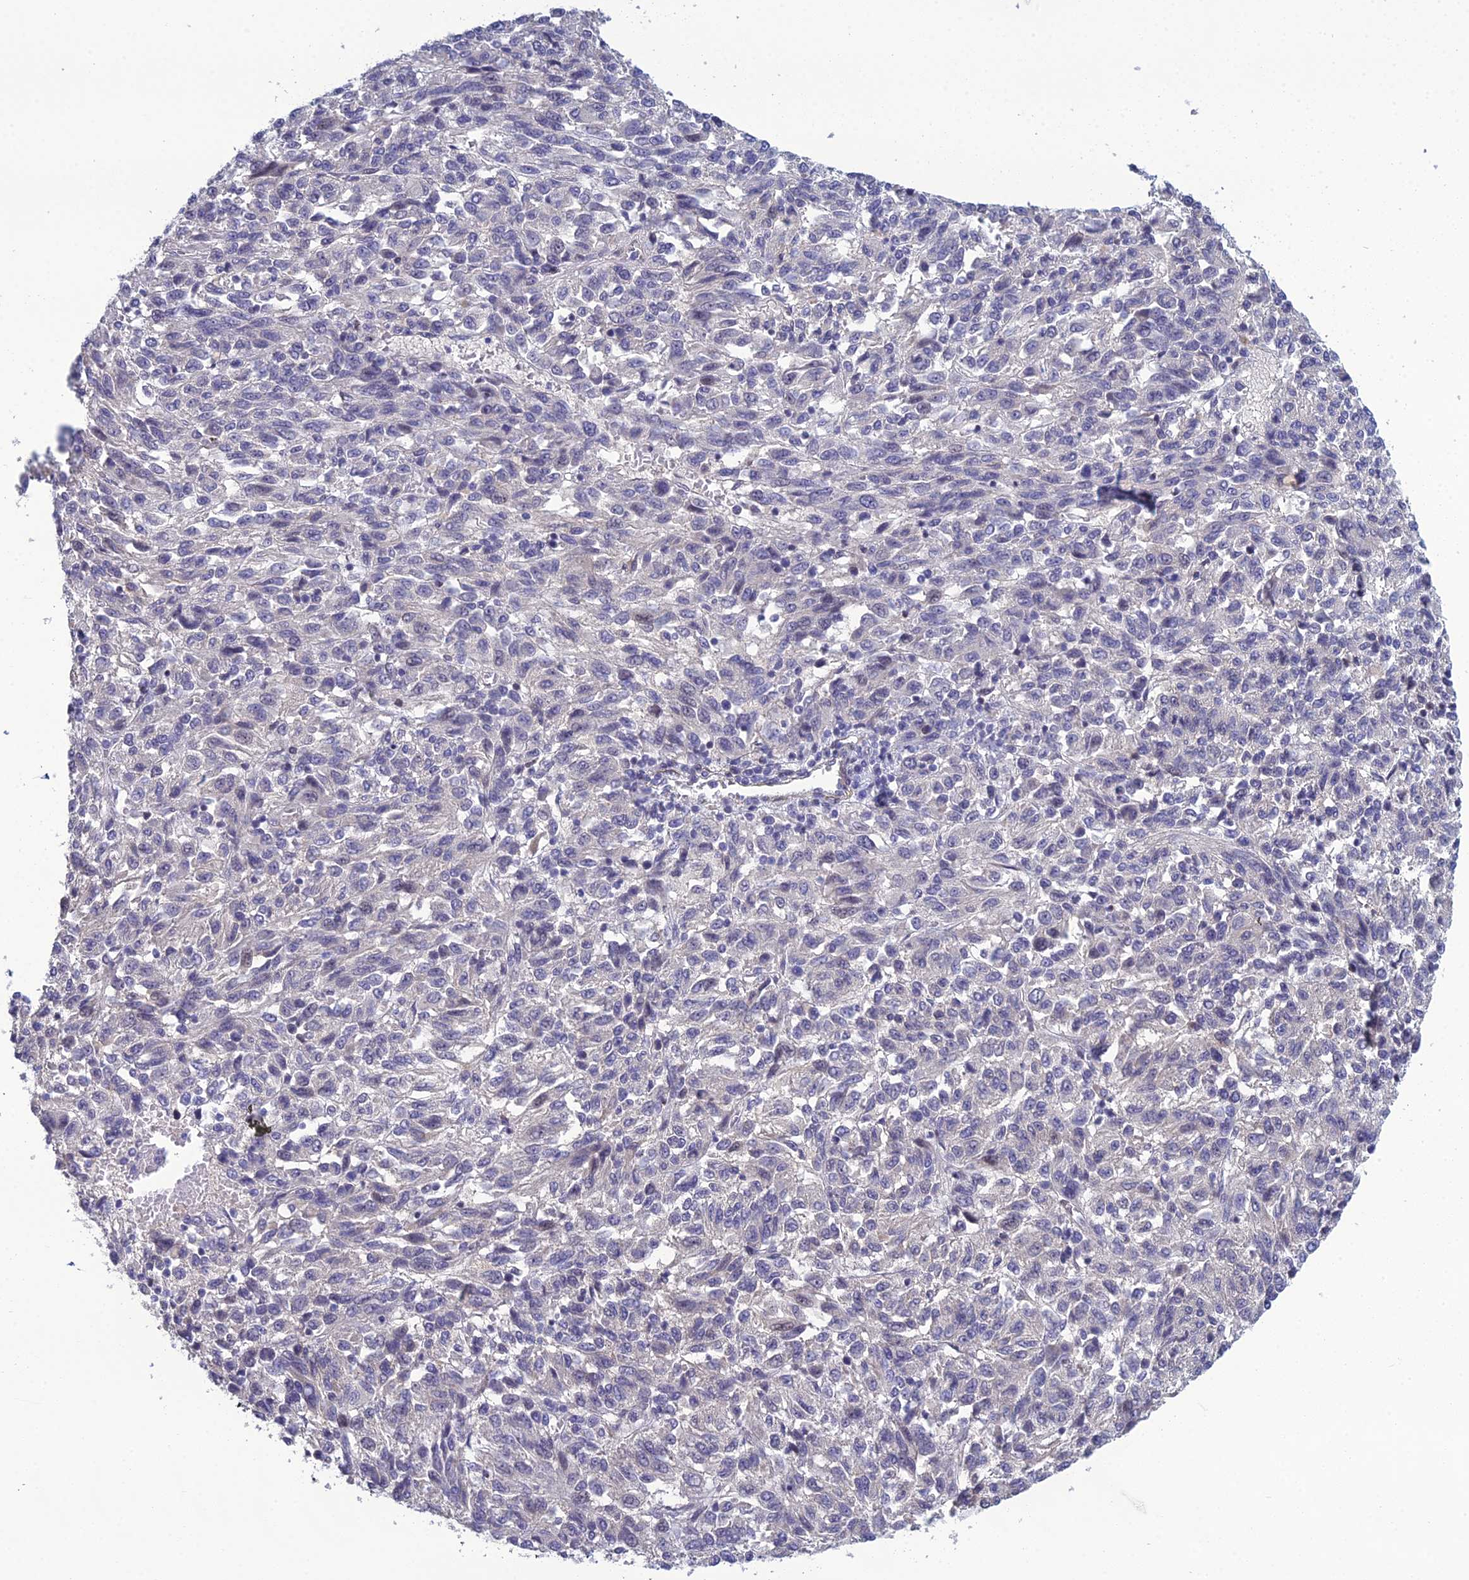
{"staining": {"intensity": "negative", "quantity": "none", "location": "none"}, "tissue": "melanoma", "cell_type": "Tumor cells", "image_type": "cancer", "snomed": [{"axis": "morphology", "description": "Malignant melanoma, Metastatic site"}, {"axis": "topography", "description": "Lung"}], "caption": "IHC photomicrograph of human malignant melanoma (metastatic site) stained for a protein (brown), which exhibits no expression in tumor cells. The staining was performed using DAB to visualize the protein expression in brown, while the nuclei were stained in blue with hematoxylin (Magnification: 20x).", "gene": "LZTS2", "patient": {"sex": "male", "age": 64}}